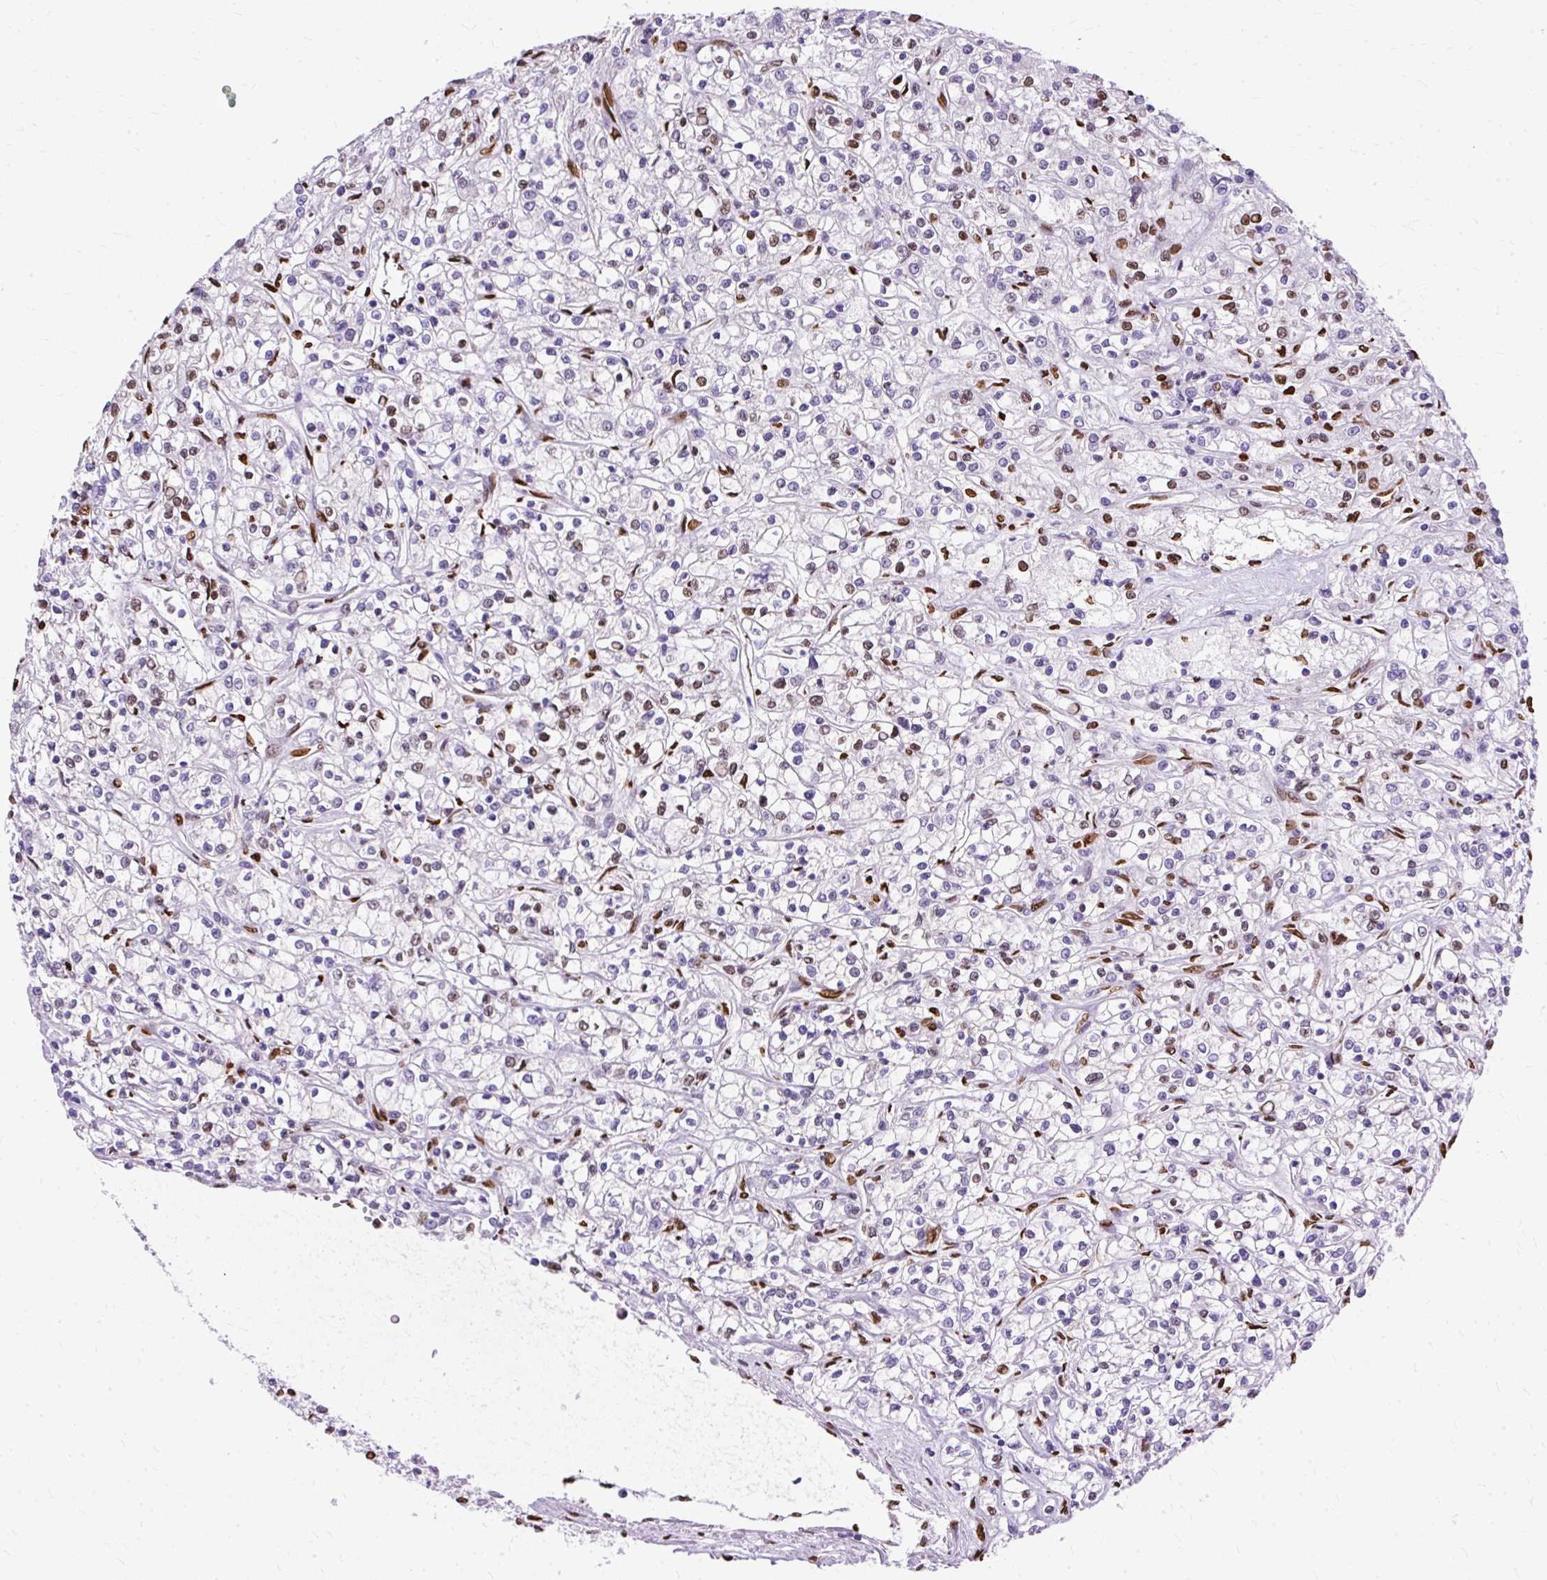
{"staining": {"intensity": "moderate", "quantity": "25%-75%", "location": "nuclear"}, "tissue": "renal cancer", "cell_type": "Tumor cells", "image_type": "cancer", "snomed": [{"axis": "morphology", "description": "Adenocarcinoma, NOS"}, {"axis": "topography", "description": "Kidney"}], "caption": "An immunohistochemistry (IHC) histopathology image of tumor tissue is shown. Protein staining in brown highlights moderate nuclear positivity in adenocarcinoma (renal) within tumor cells.", "gene": "TMEM184C", "patient": {"sex": "female", "age": 59}}